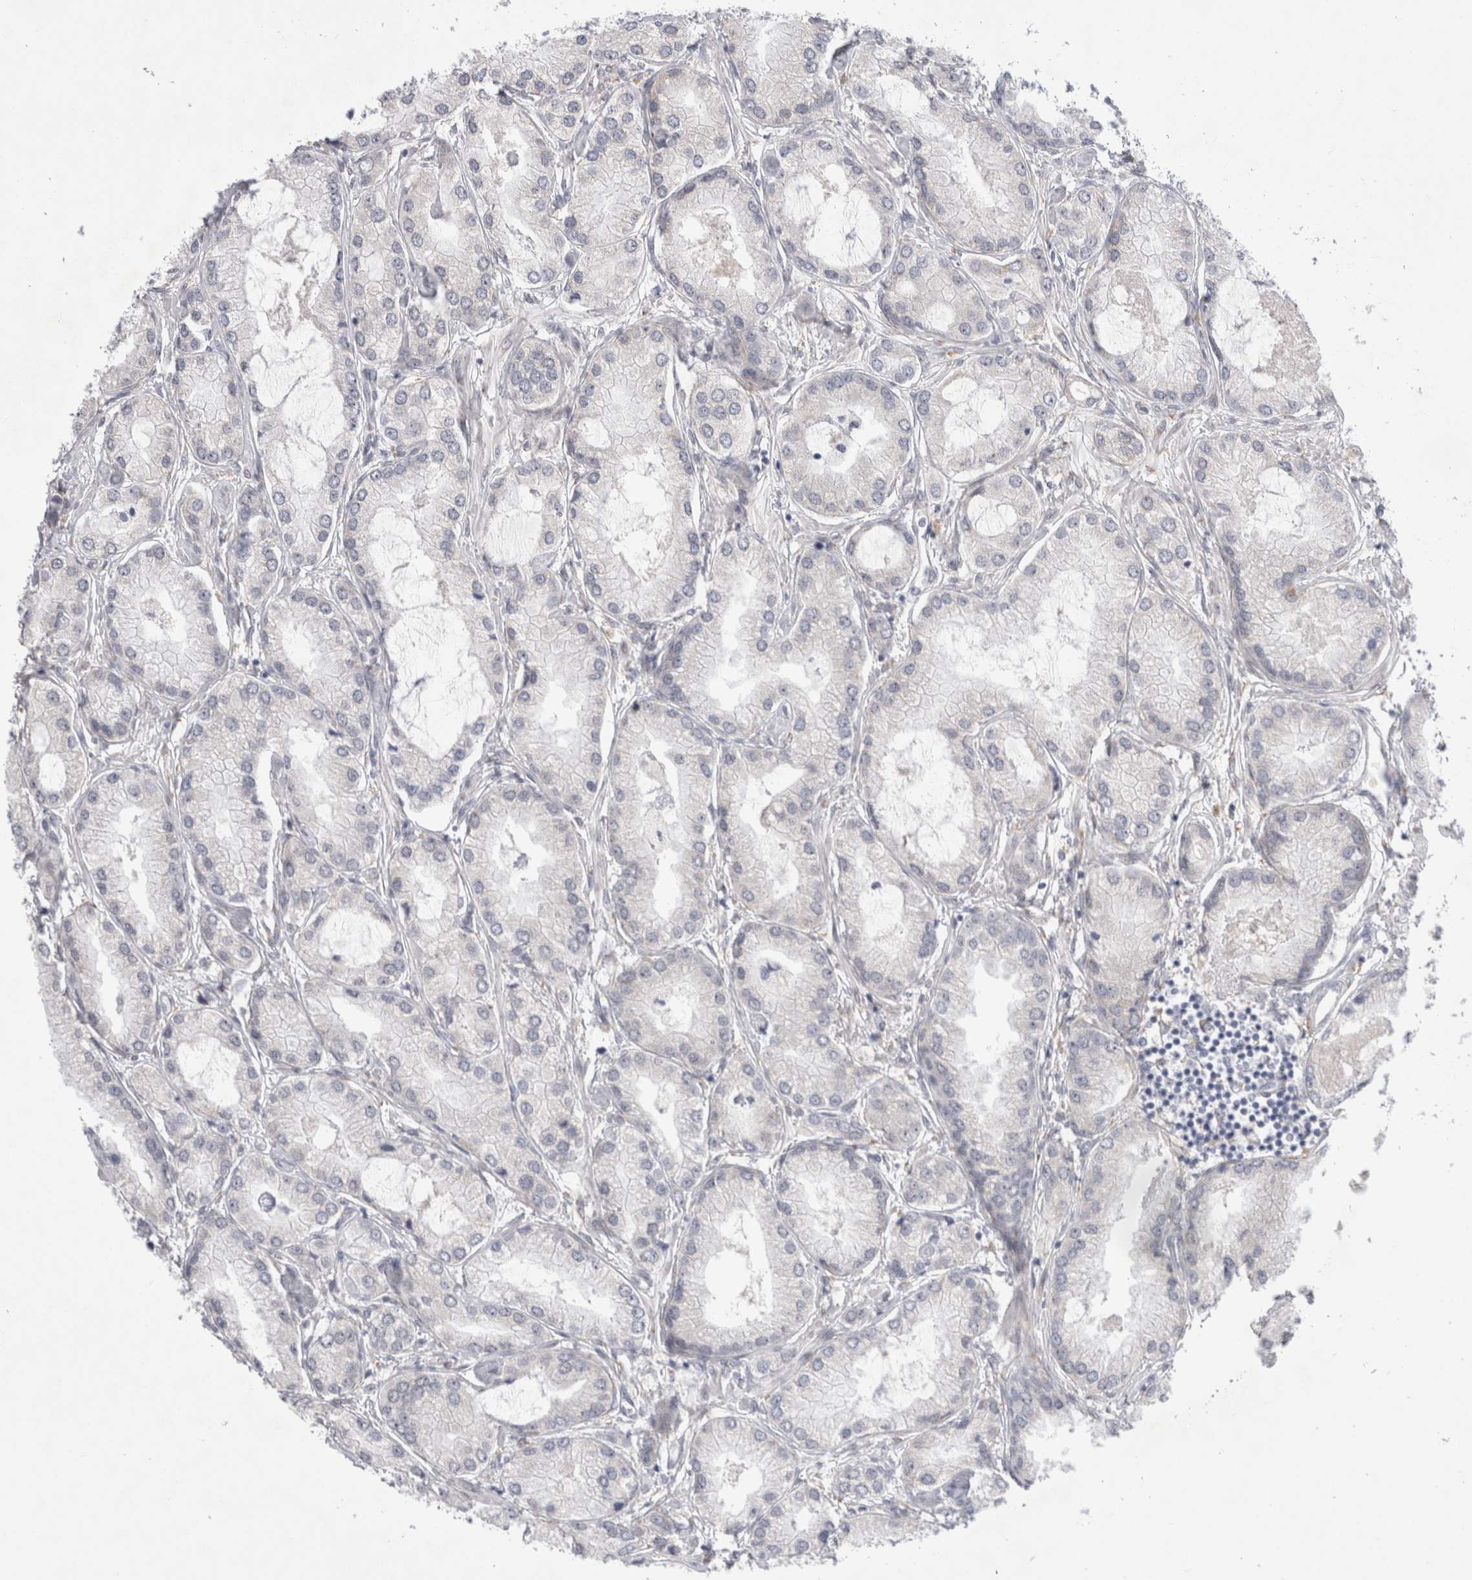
{"staining": {"intensity": "negative", "quantity": "none", "location": "none"}, "tissue": "prostate cancer", "cell_type": "Tumor cells", "image_type": "cancer", "snomed": [{"axis": "morphology", "description": "Adenocarcinoma, Low grade"}, {"axis": "topography", "description": "Prostate"}], "caption": "A high-resolution micrograph shows immunohistochemistry staining of prostate cancer (adenocarcinoma (low-grade)), which demonstrates no significant expression in tumor cells.", "gene": "TRMT1L", "patient": {"sex": "male", "age": 62}}